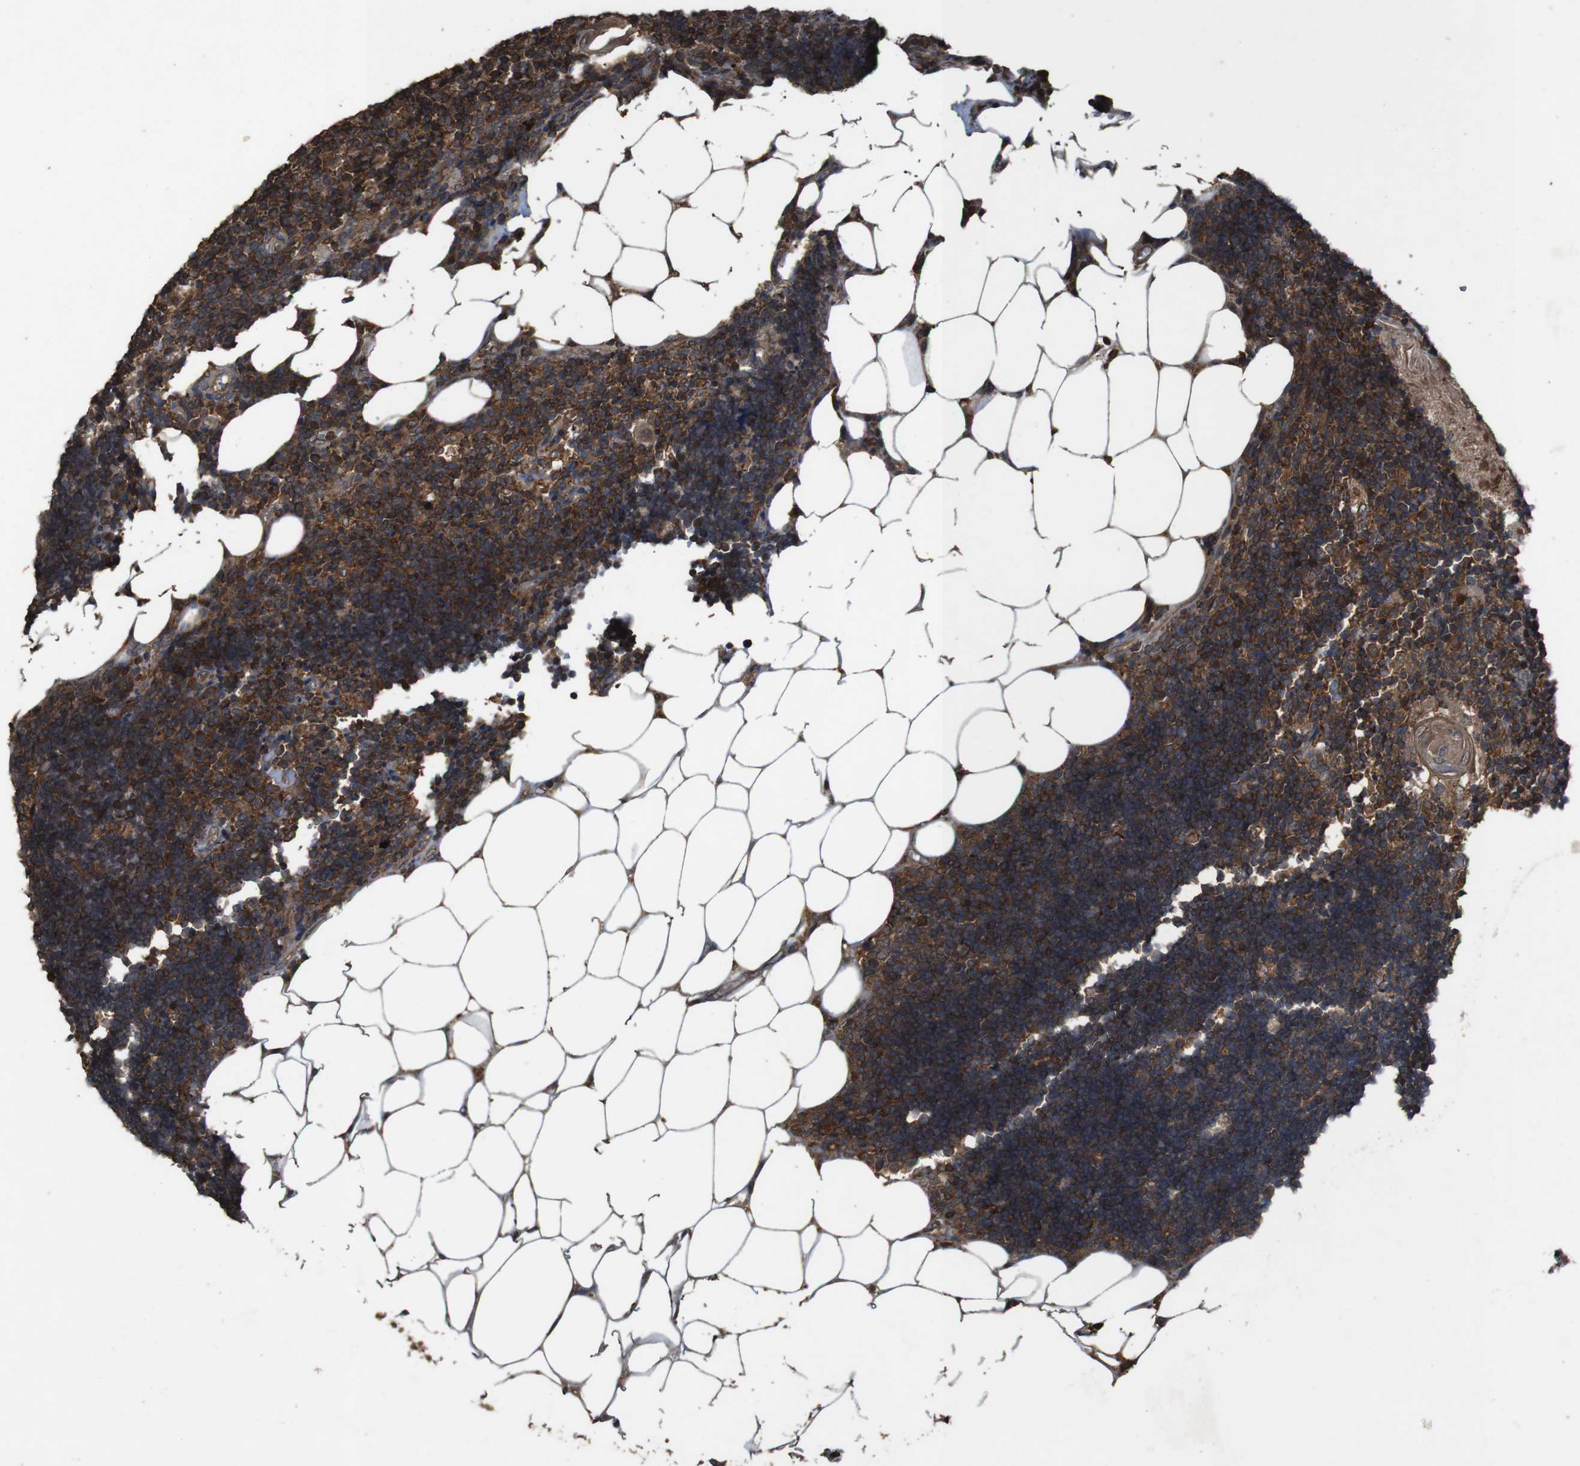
{"staining": {"intensity": "strong", "quantity": ">75%", "location": "cytoplasmic/membranous"}, "tissue": "lymph node", "cell_type": "Germinal center cells", "image_type": "normal", "snomed": [{"axis": "morphology", "description": "Normal tissue, NOS"}, {"axis": "topography", "description": "Lymph node"}], "caption": "Strong cytoplasmic/membranous staining is present in about >75% of germinal center cells in unremarkable lymph node.", "gene": "BAG4", "patient": {"sex": "male", "age": 33}}